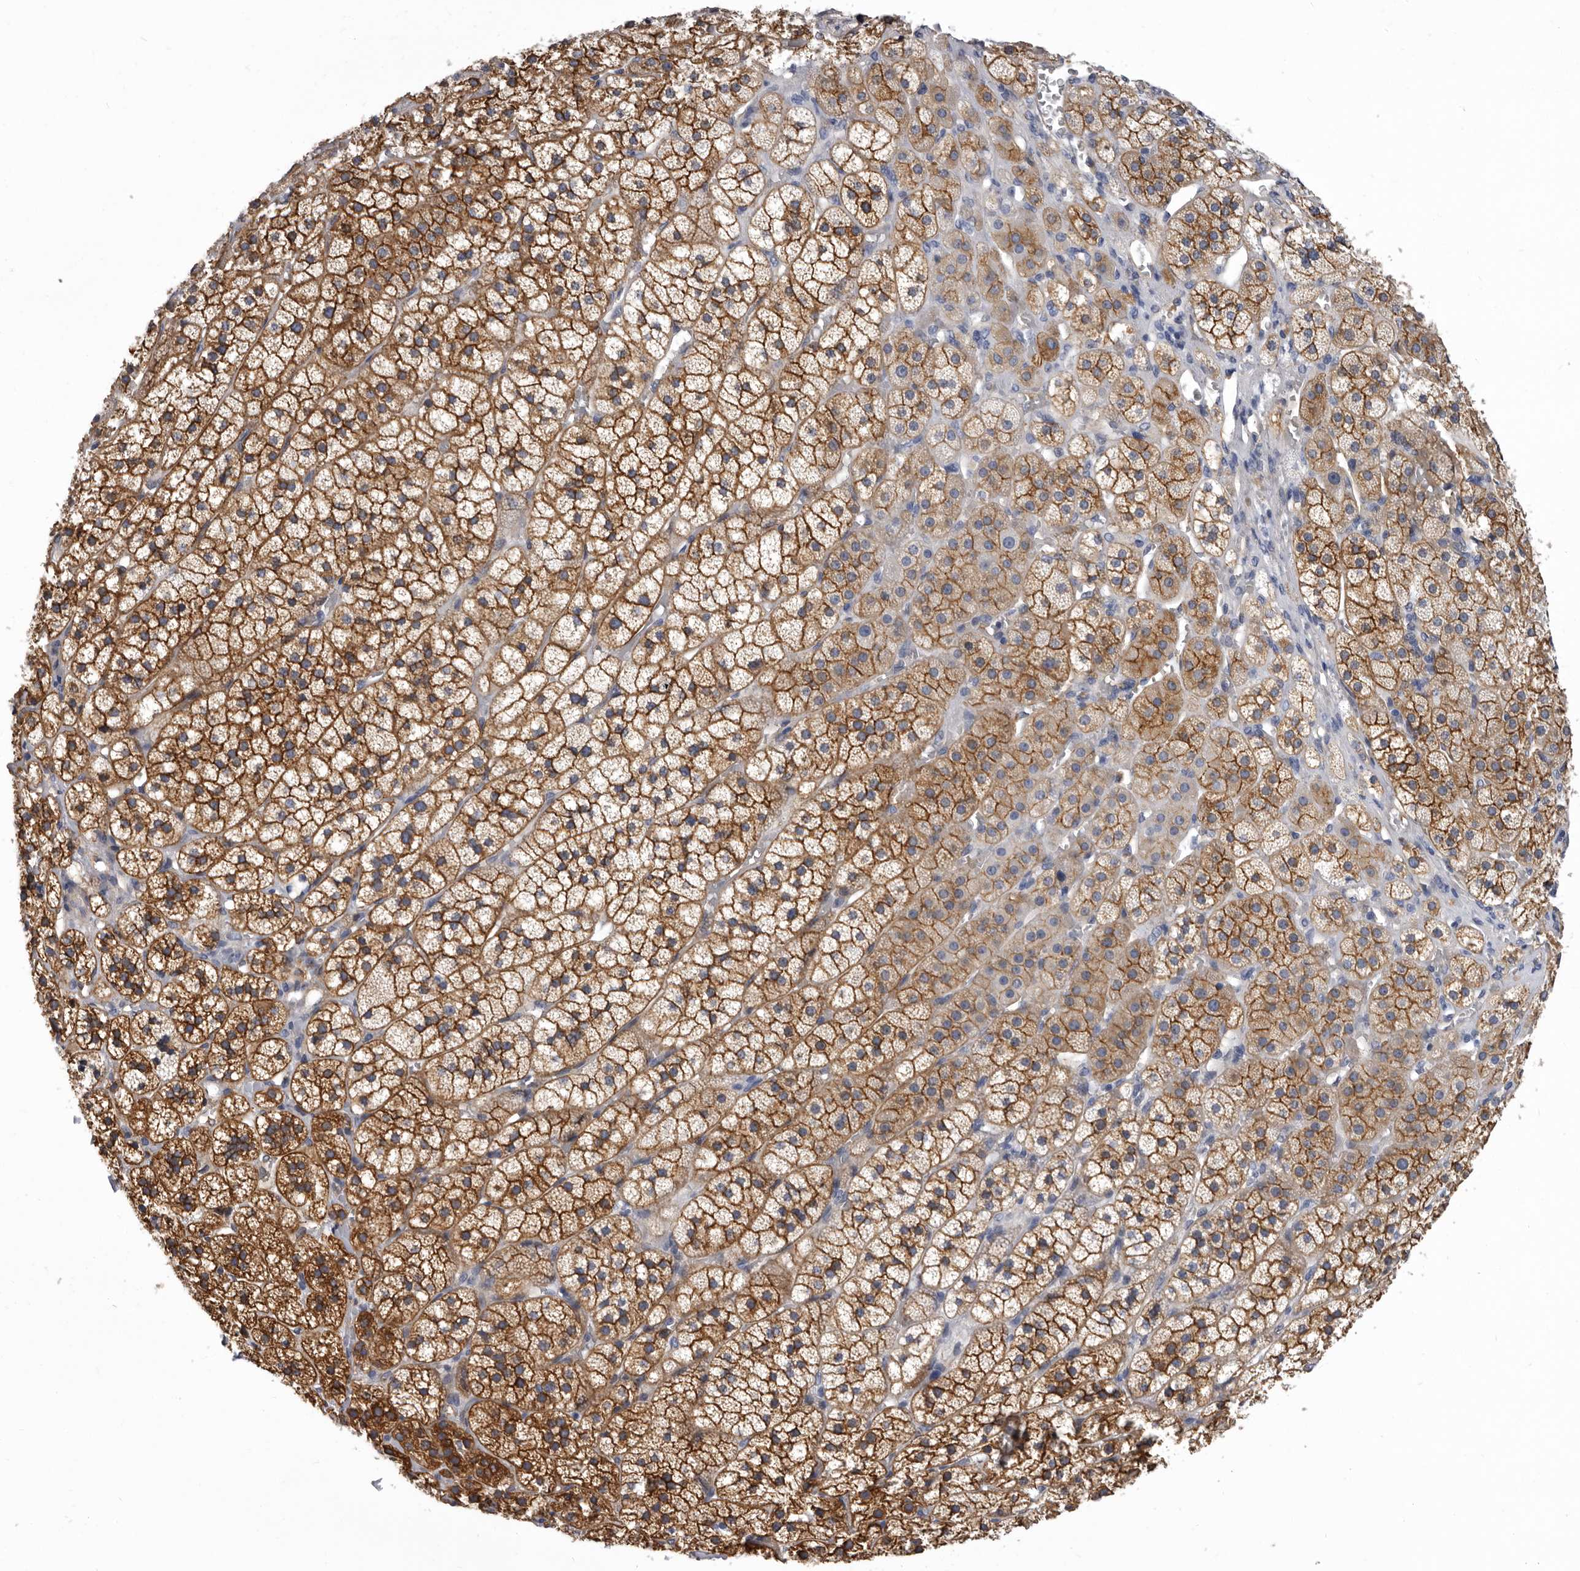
{"staining": {"intensity": "moderate", "quantity": ">75%", "location": "cytoplasmic/membranous"}, "tissue": "adrenal gland", "cell_type": "Glandular cells", "image_type": "normal", "snomed": [{"axis": "morphology", "description": "Normal tissue, NOS"}, {"axis": "topography", "description": "Adrenal gland"}], "caption": "Immunohistochemical staining of unremarkable human adrenal gland shows >75% levels of moderate cytoplasmic/membranous protein staining in about >75% of glandular cells.", "gene": "ENAH", "patient": {"sex": "female", "age": 44}}